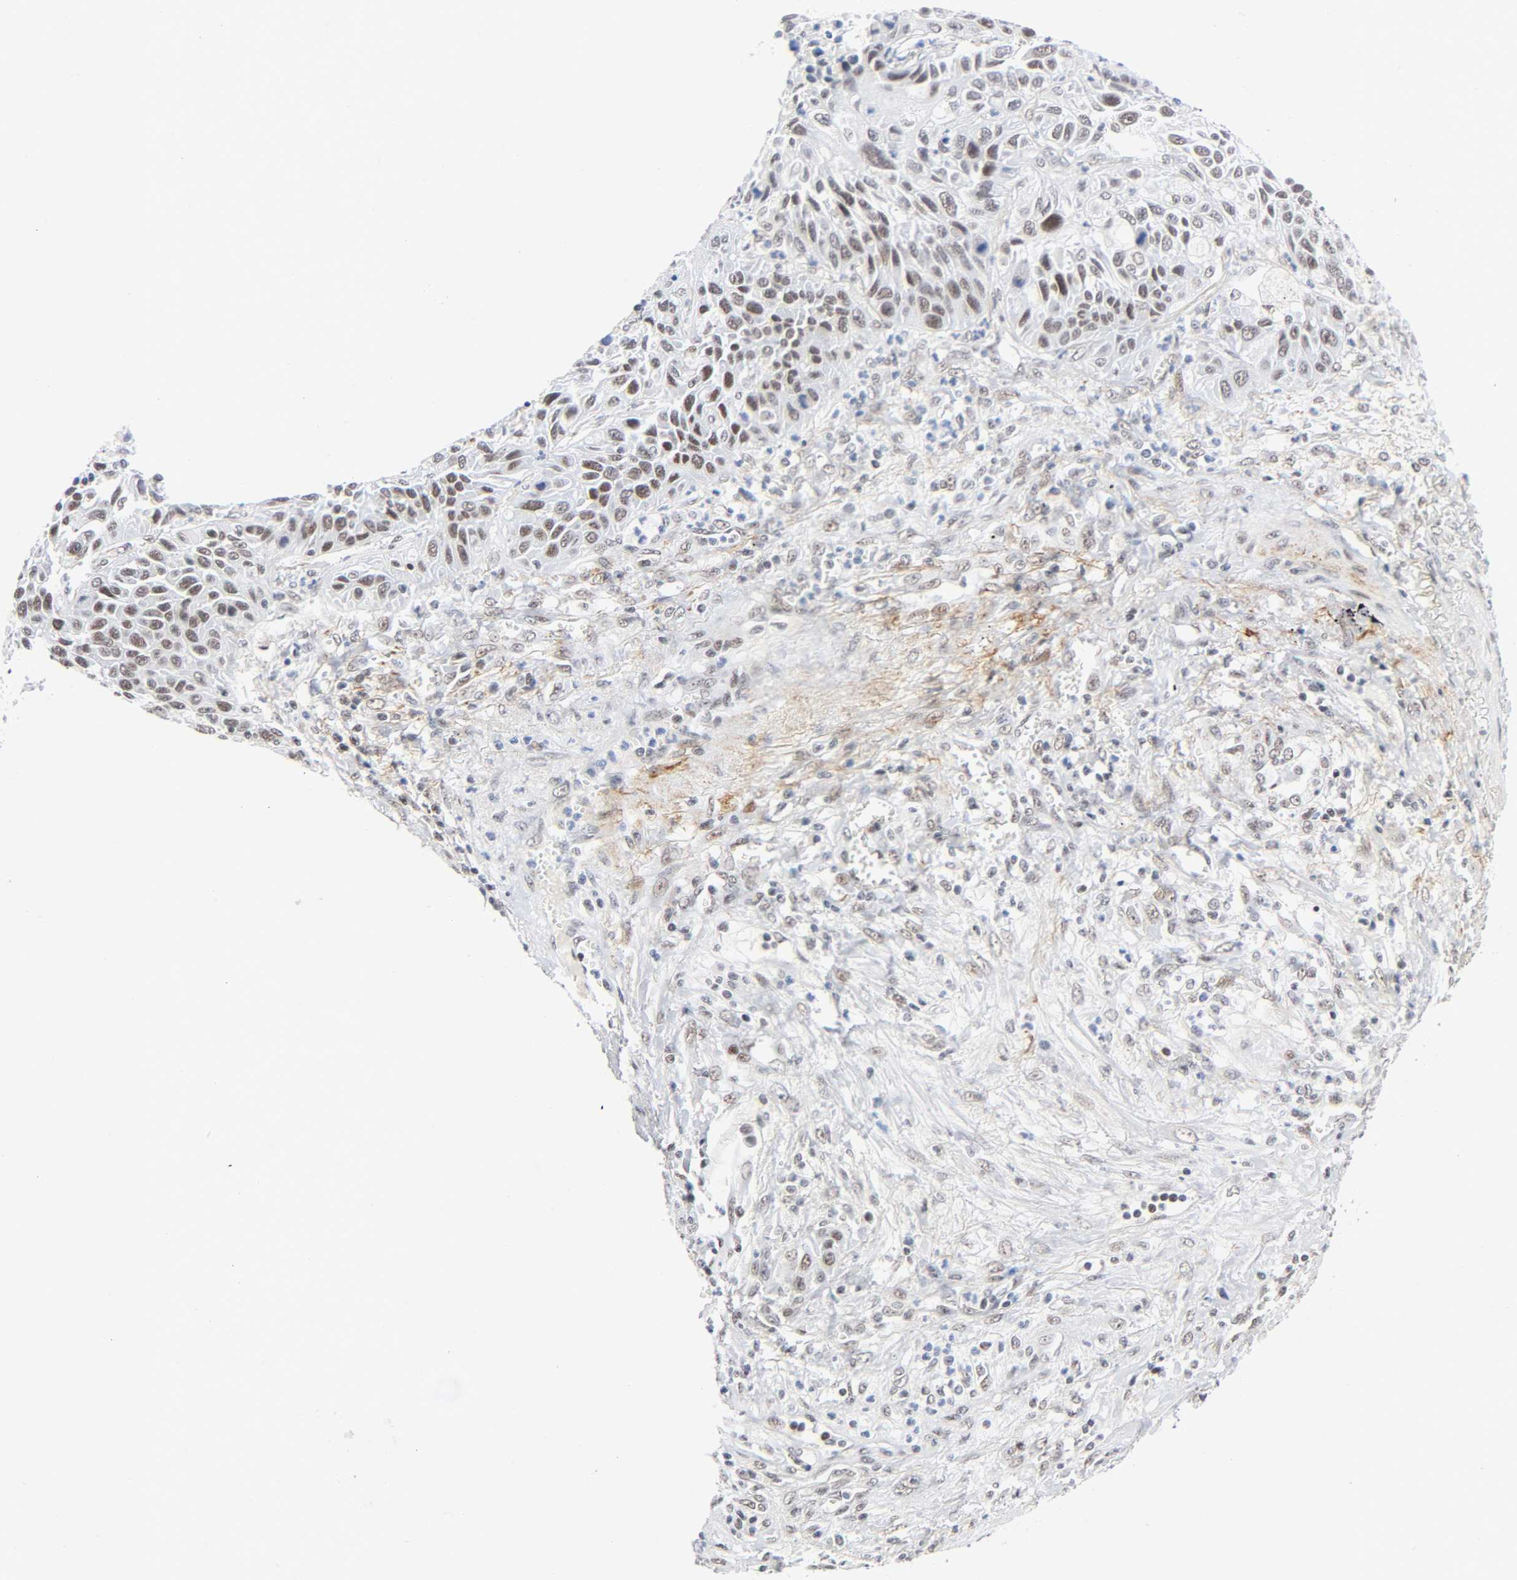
{"staining": {"intensity": "moderate", "quantity": "25%-75%", "location": "nuclear"}, "tissue": "lung cancer", "cell_type": "Tumor cells", "image_type": "cancer", "snomed": [{"axis": "morphology", "description": "Squamous cell carcinoma, NOS"}, {"axis": "topography", "description": "Lung"}], "caption": "This histopathology image exhibits squamous cell carcinoma (lung) stained with IHC to label a protein in brown. The nuclear of tumor cells show moderate positivity for the protein. Nuclei are counter-stained blue.", "gene": "DIDO1", "patient": {"sex": "female", "age": 76}}